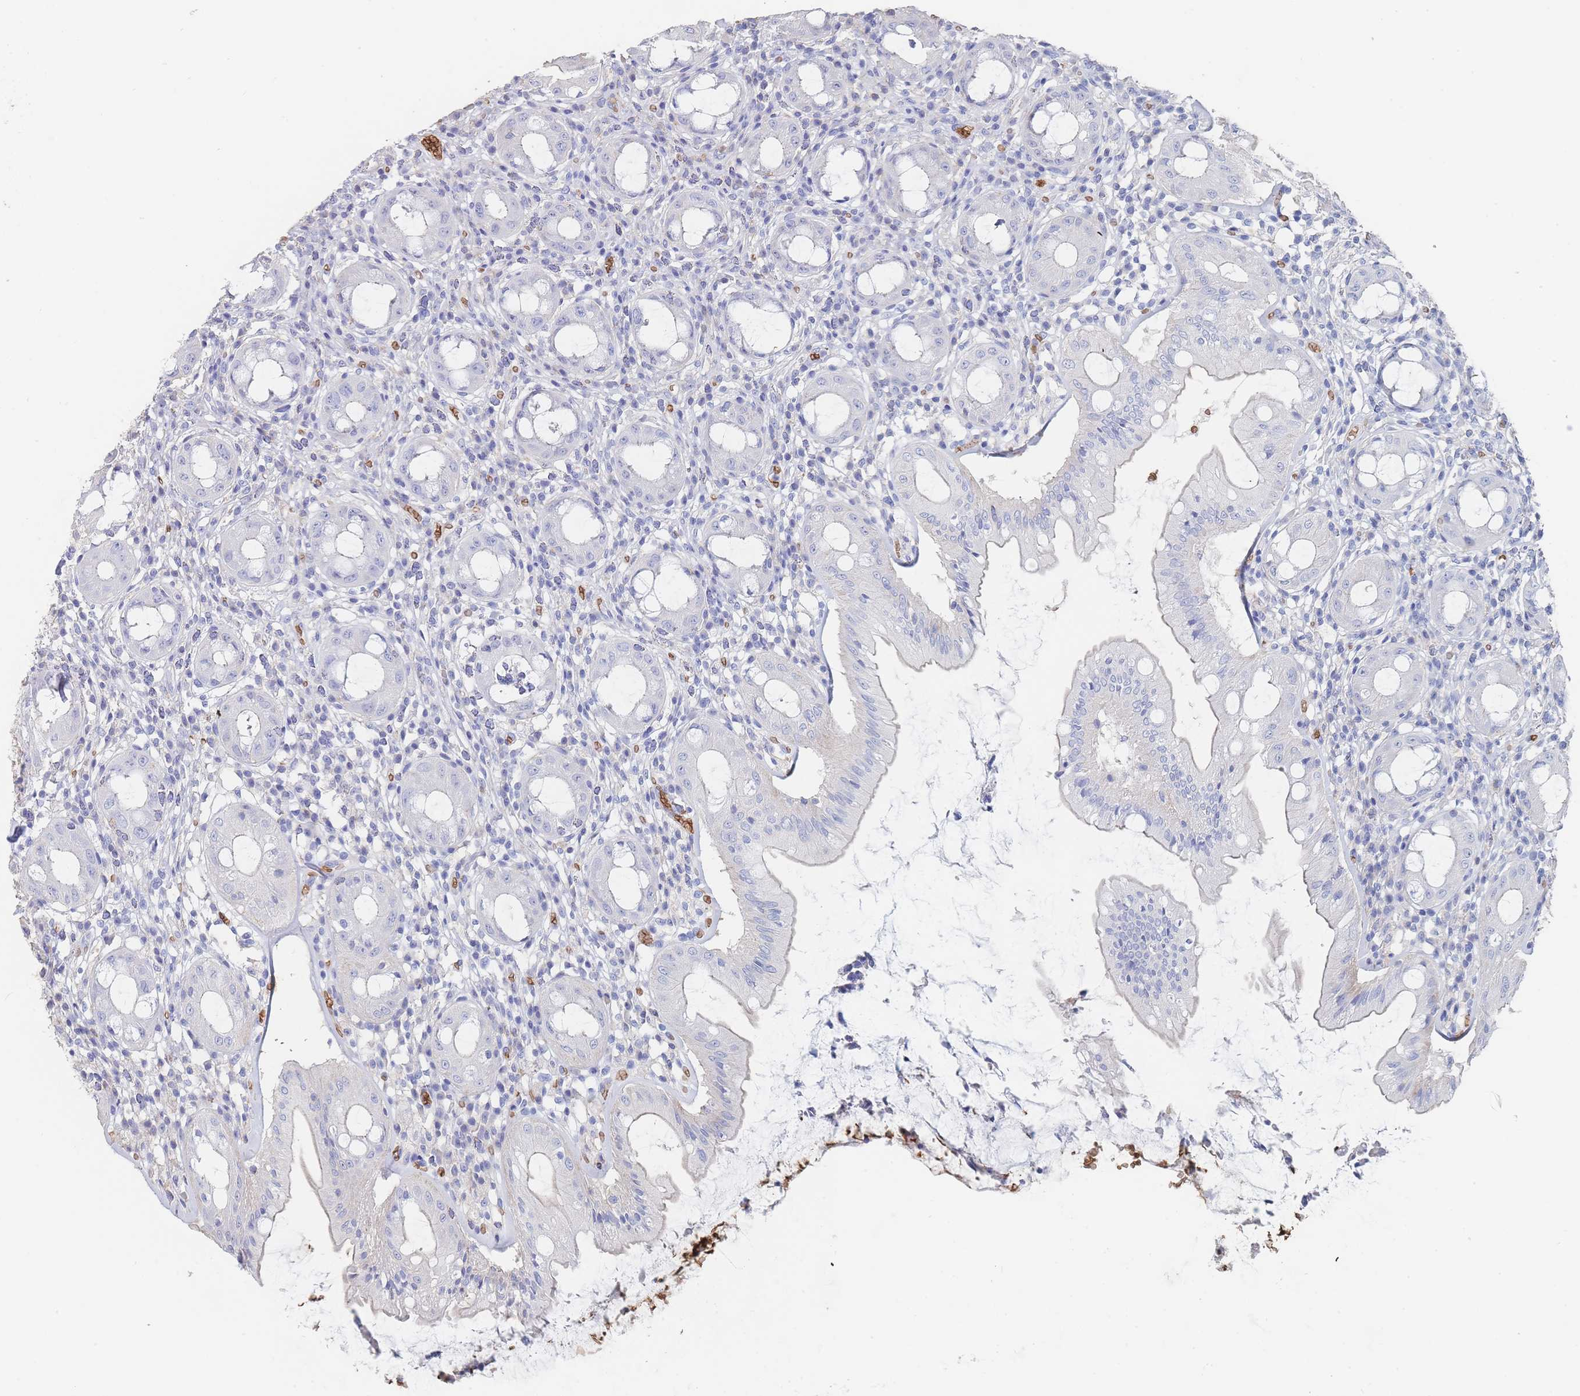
{"staining": {"intensity": "moderate", "quantity": "<25%", "location": "cytoplasmic/membranous"}, "tissue": "rectum", "cell_type": "Glandular cells", "image_type": "normal", "snomed": [{"axis": "morphology", "description": "Normal tissue, NOS"}, {"axis": "topography", "description": "Rectum"}], "caption": "A micrograph showing moderate cytoplasmic/membranous positivity in about <25% of glandular cells in normal rectum, as visualized by brown immunohistochemical staining.", "gene": "SLC2A1", "patient": {"sex": "female", "age": 57}}